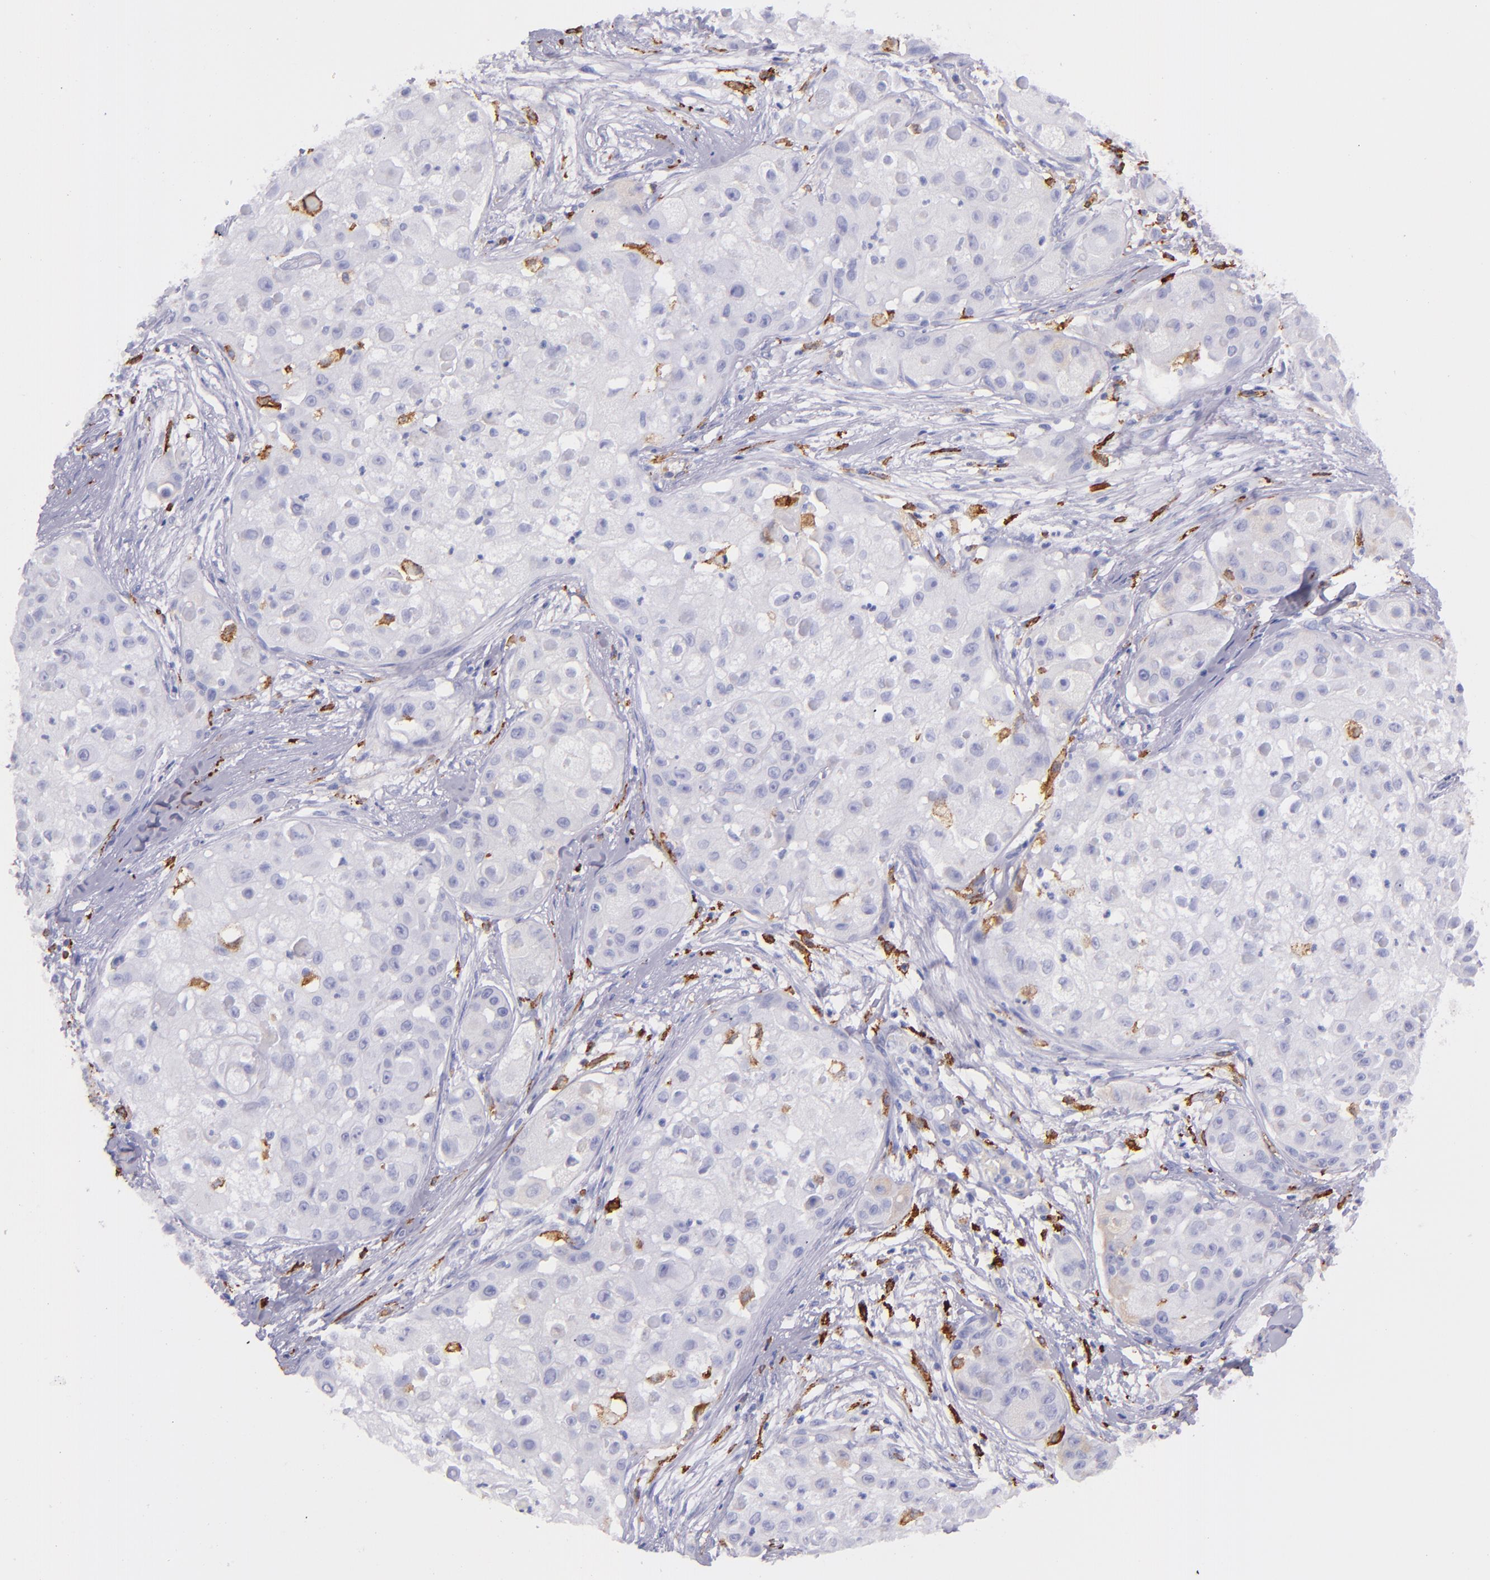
{"staining": {"intensity": "negative", "quantity": "none", "location": "none"}, "tissue": "skin cancer", "cell_type": "Tumor cells", "image_type": "cancer", "snomed": [{"axis": "morphology", "description": "Squamous cell carcinoma, NOS"}, {"axis": "topography", "description": "Skin"}], "caption": "DAB (3,3'-diaminobenzidine) immunohistochemical staining of human skin squamous cell carcinoma exhibits no significant staining in tumor cells.", "gene": "CD163", "patient": {"sex": "female", "age": 57}}